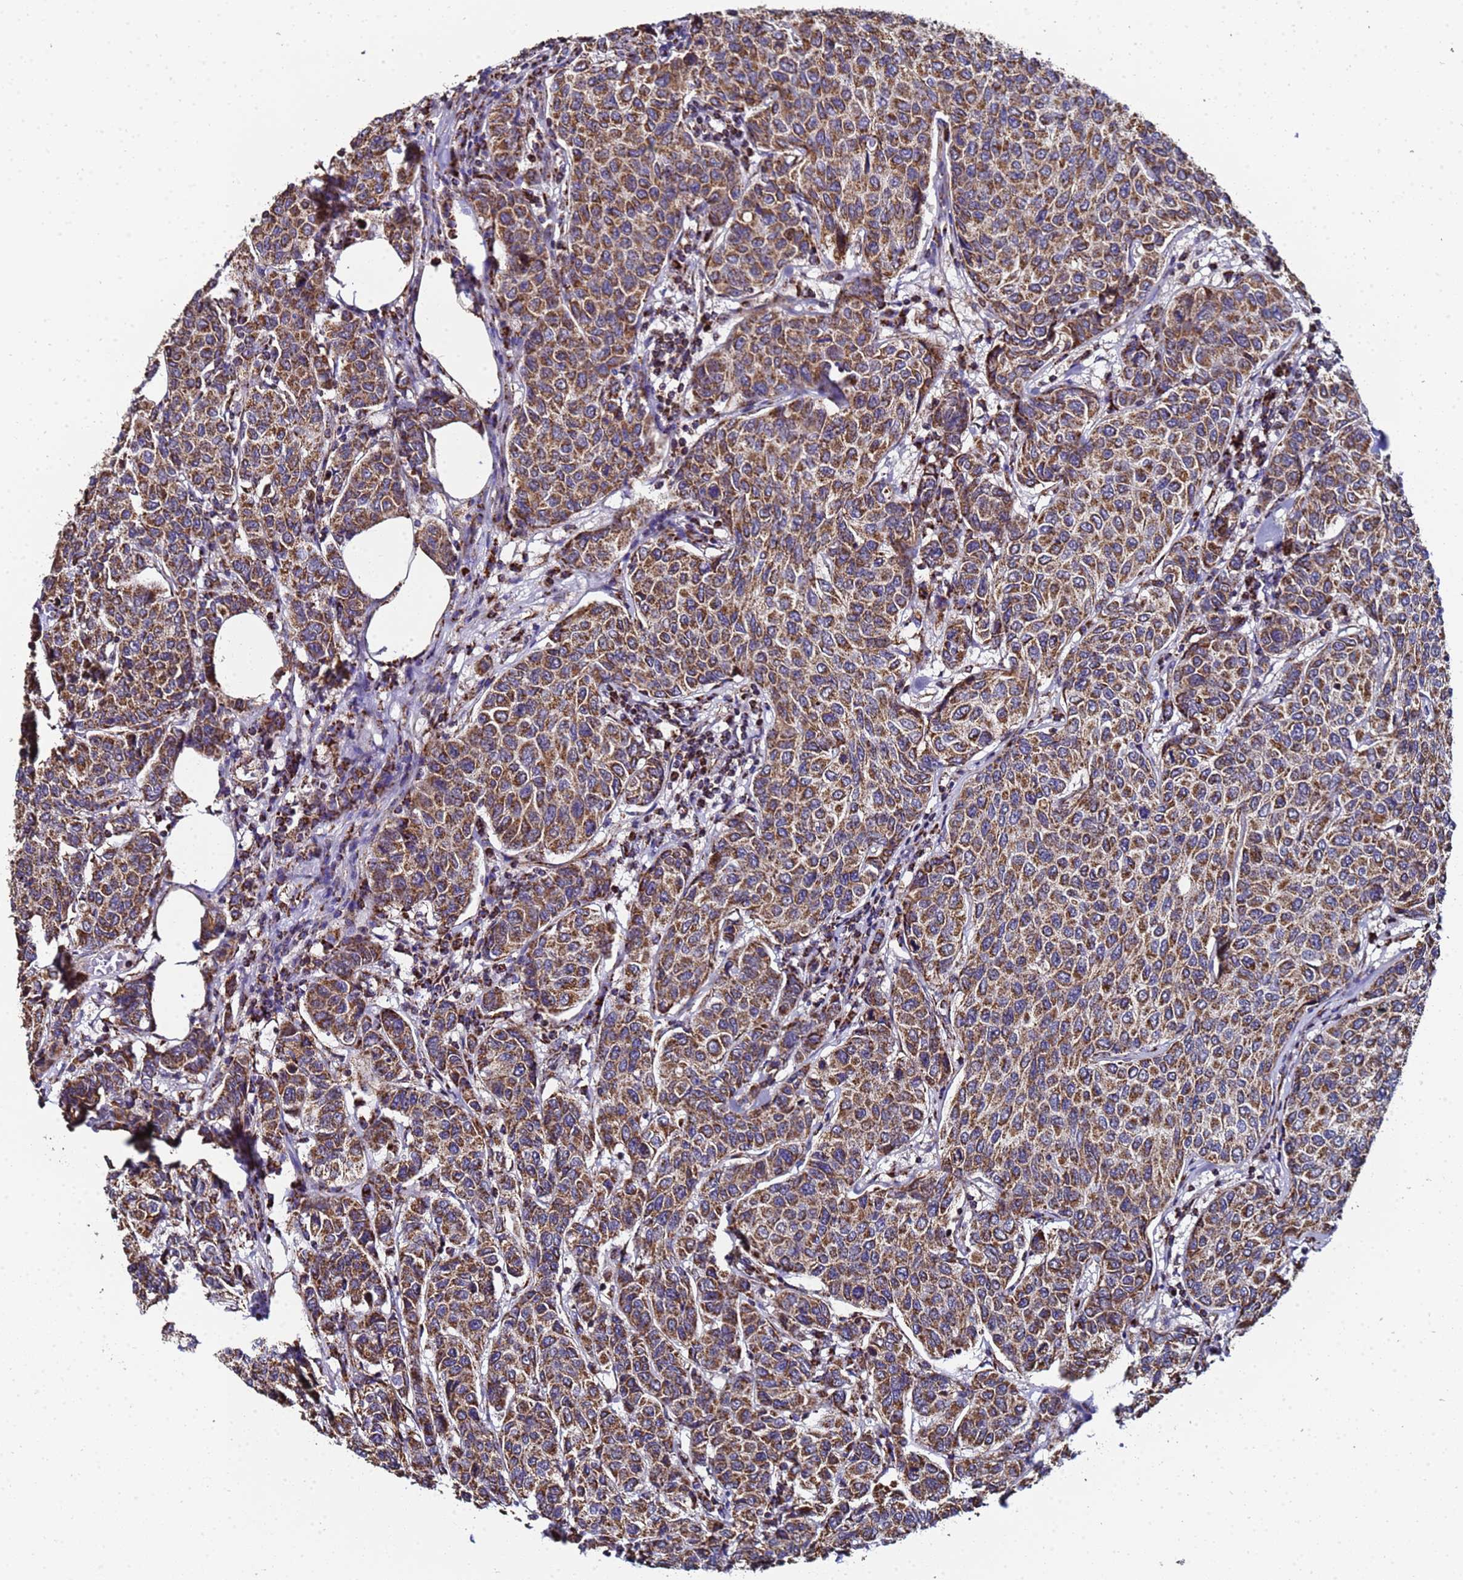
{"staining": {"intensity": "moderate", "quantity": ">75%", "location": "cytoplasmic/membranous"}, "tissue": "breast cancer", "cell_type": "Tumor cells", "image_type": "cancer", "snomed": [{"axis": "morphology", "description": "Duct carcinoma"}, {"axis": "topography", "description": "Breast"}], "caption": "Immunohistochemical staining of breast cancer demonstrates medium levels of moderate cytoplasmic/membranous protein expression in approximately >75% of tumor cells.", "gene": "MRPS12", "patient": {"sex": "female", "age": 55}}